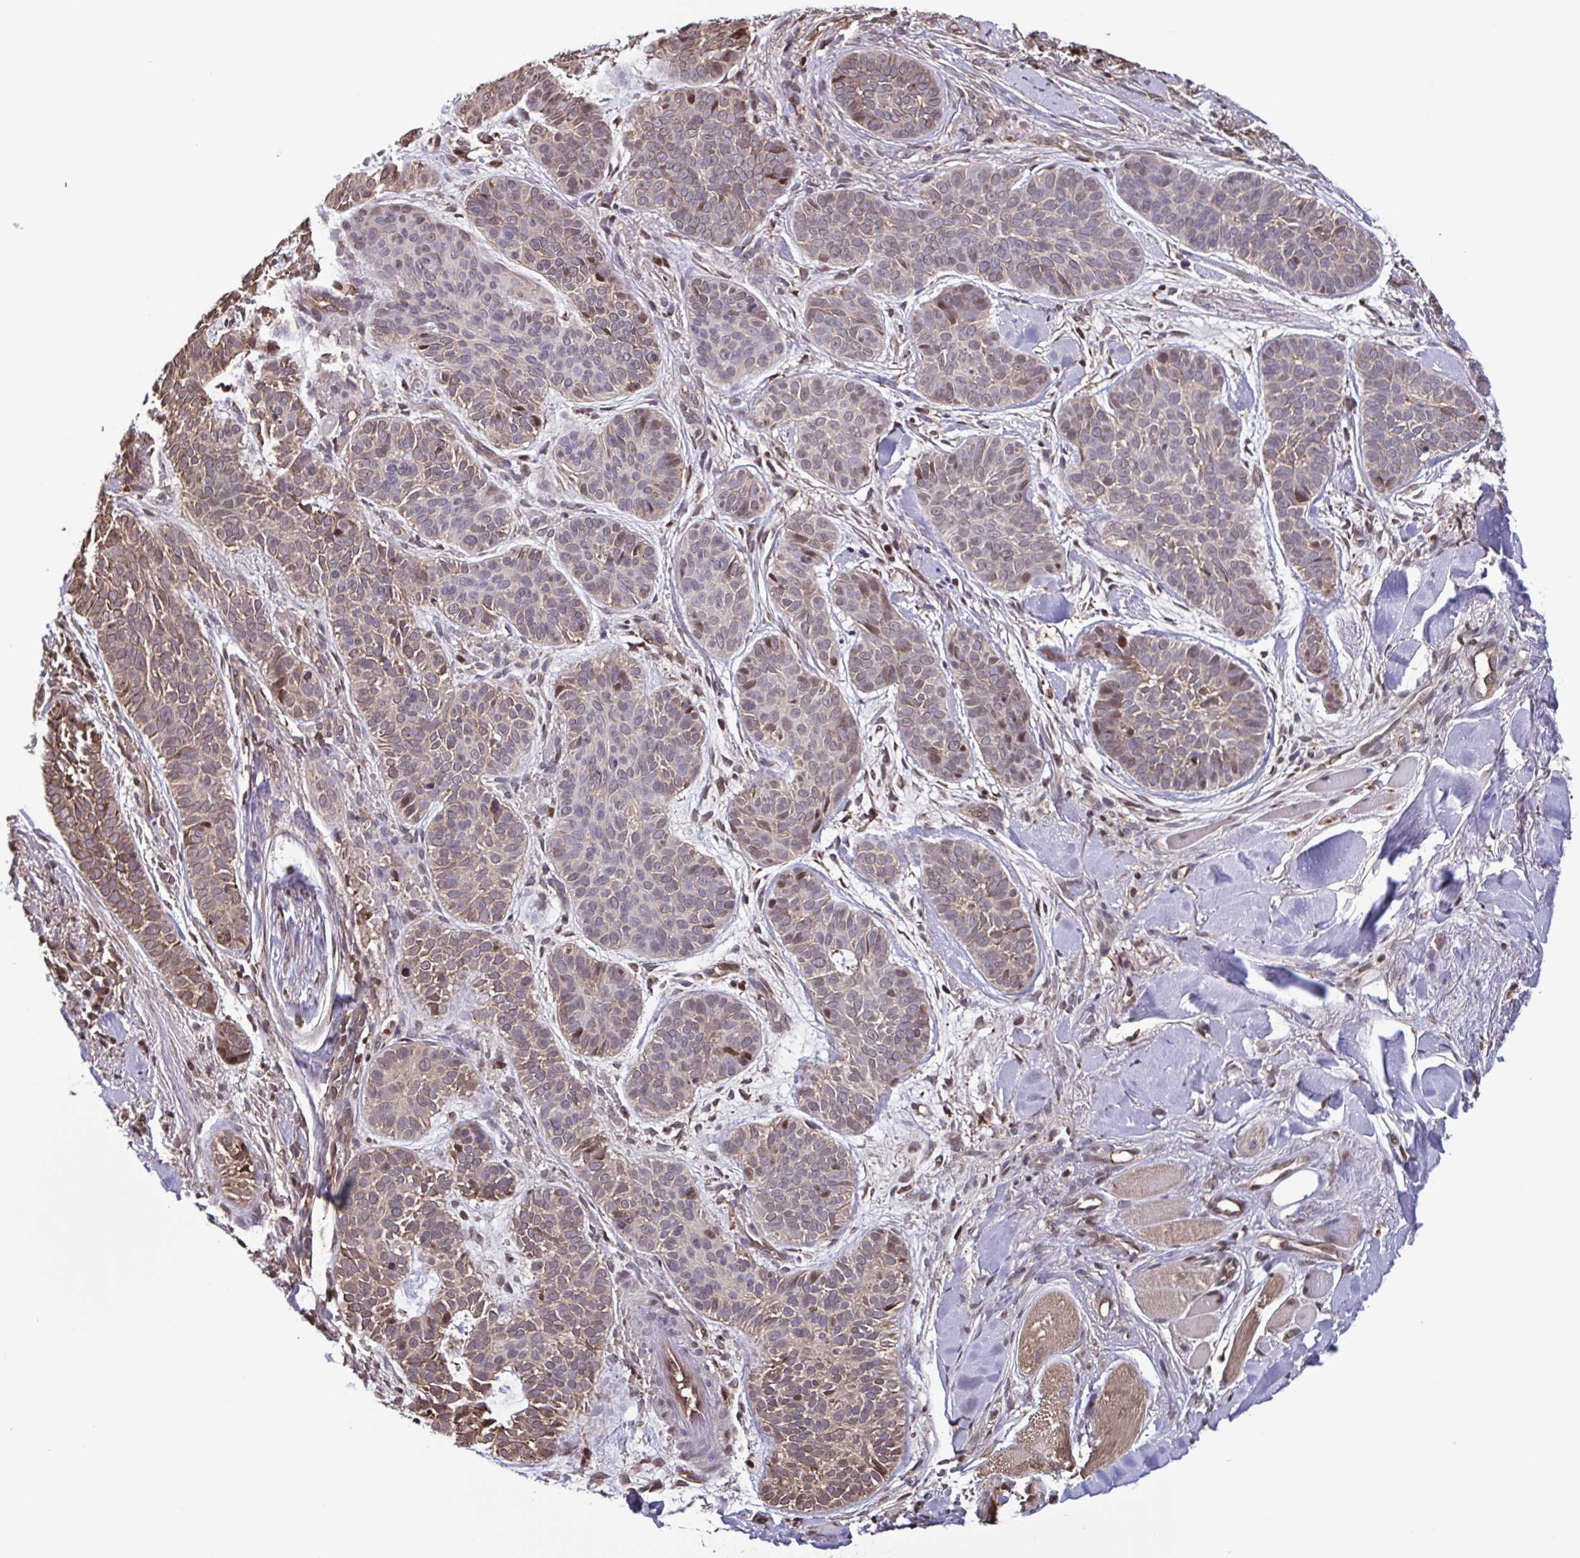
{"staining": {"intensity": "weak", "quantity": "25%-75%", "location": "cytoplasmic/membranous,nuclear"}, "tissue": "skin cancer", "cell_type": "Tumor cells", "image_type": "cancer", "snomed": [{"axis": "morphology", "description": "Basal cell carcinoma"}, {"axis": "topography", "description": "Skin"}, {"axis": "topography", "description": "Skin of nose"}], "caption": "A histopathology image of human skin cancer stained for a protein exhibits weak cytoplasmic/membranous and nuclear brown staining in tumor cells. (Stains: DAB in brown, nuclei in blue, Microscopy: brightfield microscopy at high magnification).", "gene": "SEC63", "patient": {"sex": "female", "age": 81}}